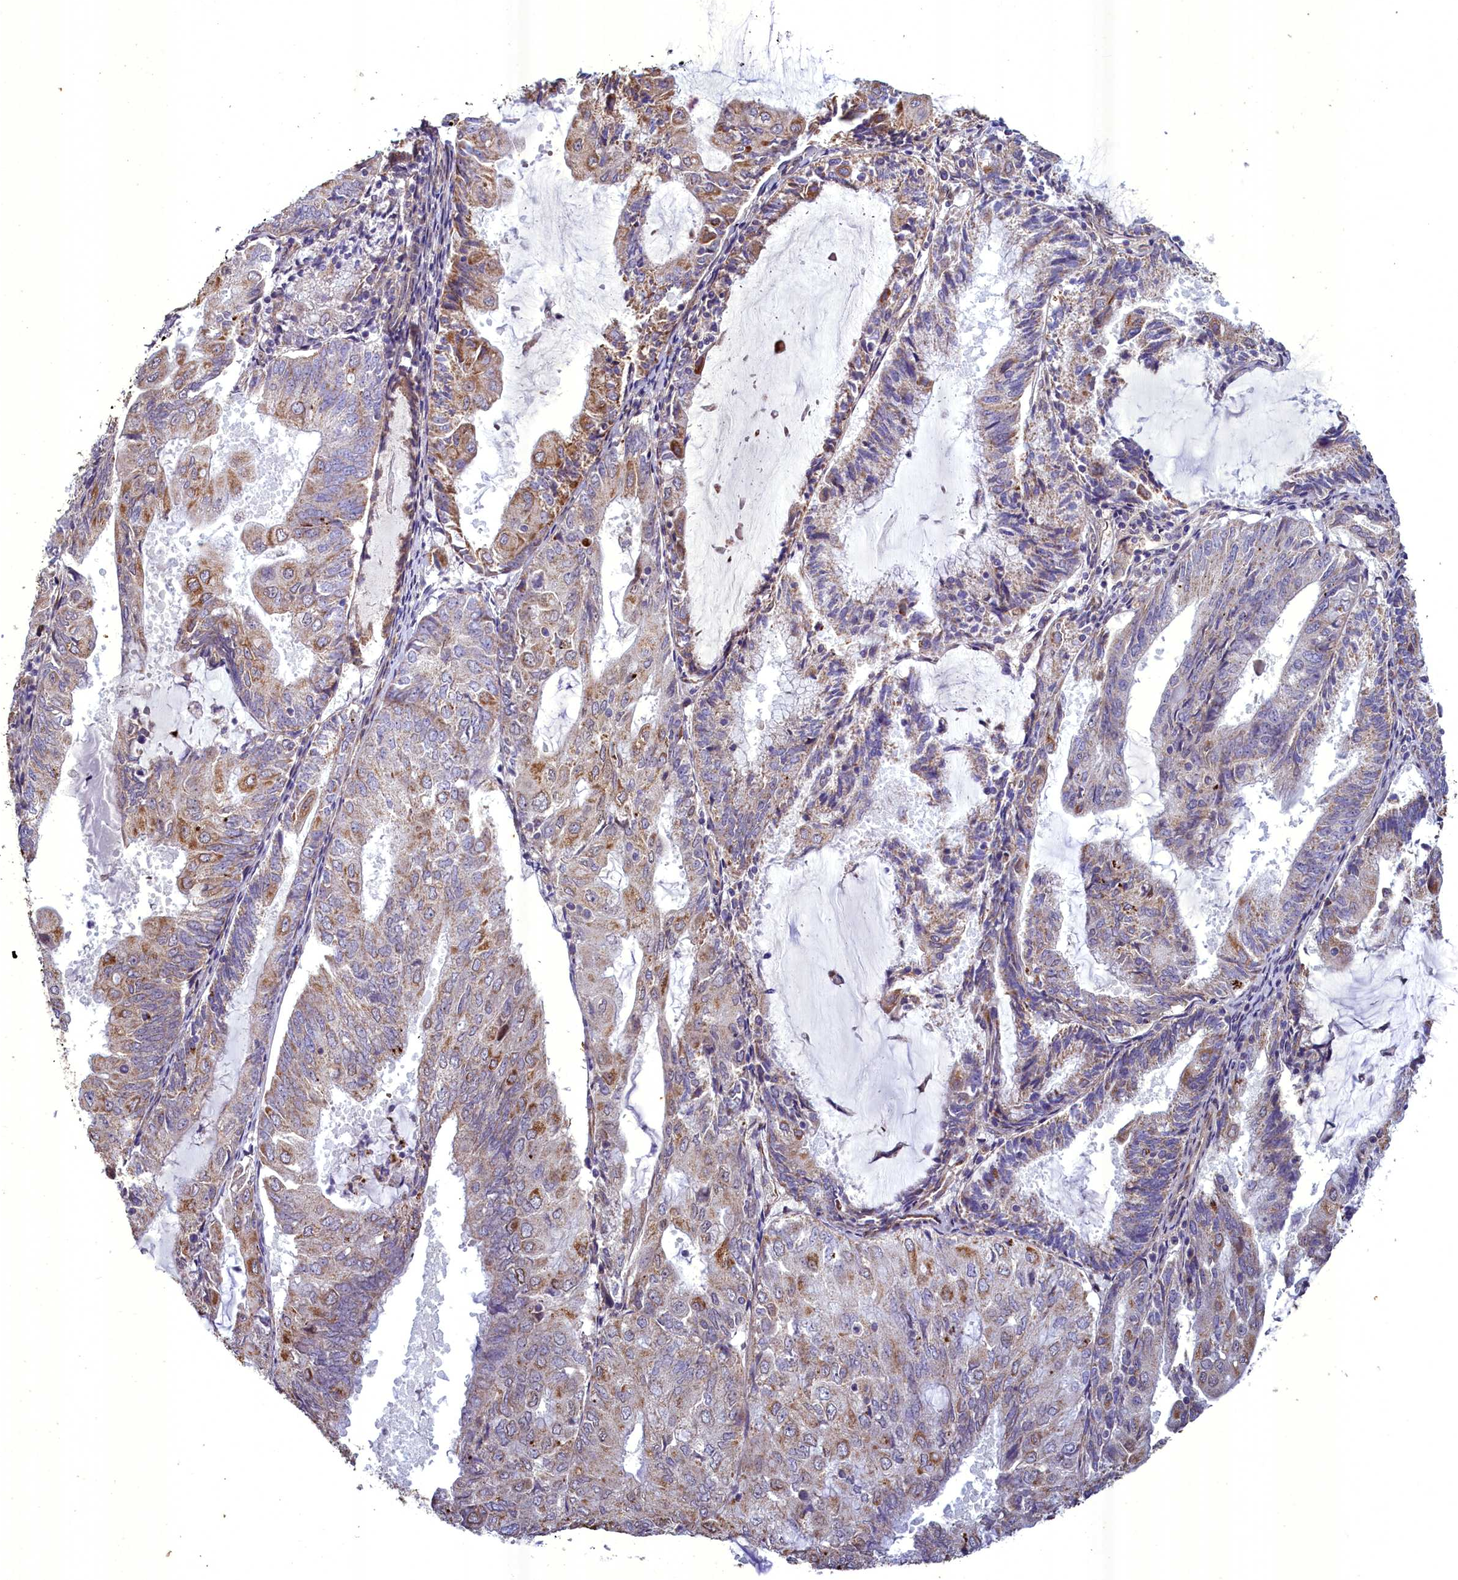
{"staining": {"intensity": "moderate", "quantity": "25%-75%", "location": "cytoplasmic/membranous"}, "tissue": "endometrial cancer", "cell_type": "Tumor cells", "image_type": "cancer", "snomed": [{"axis": "morphology", "description": "Adenocarcinoma, NOS"}, {"axis": "topography", "description": "Endometrium"}], "caption": "Immunohistochemistry (IHC) photomicrograph of human endometrial cancer (adenocarcinoma) stained for a protein (brown), which shows medium levels of moderate cytoplasmic/membranous staining in approximately 25%-75% of tumor cells.", "gene": "ACAD8", "patient": {"sex": "female", "age": 81}}